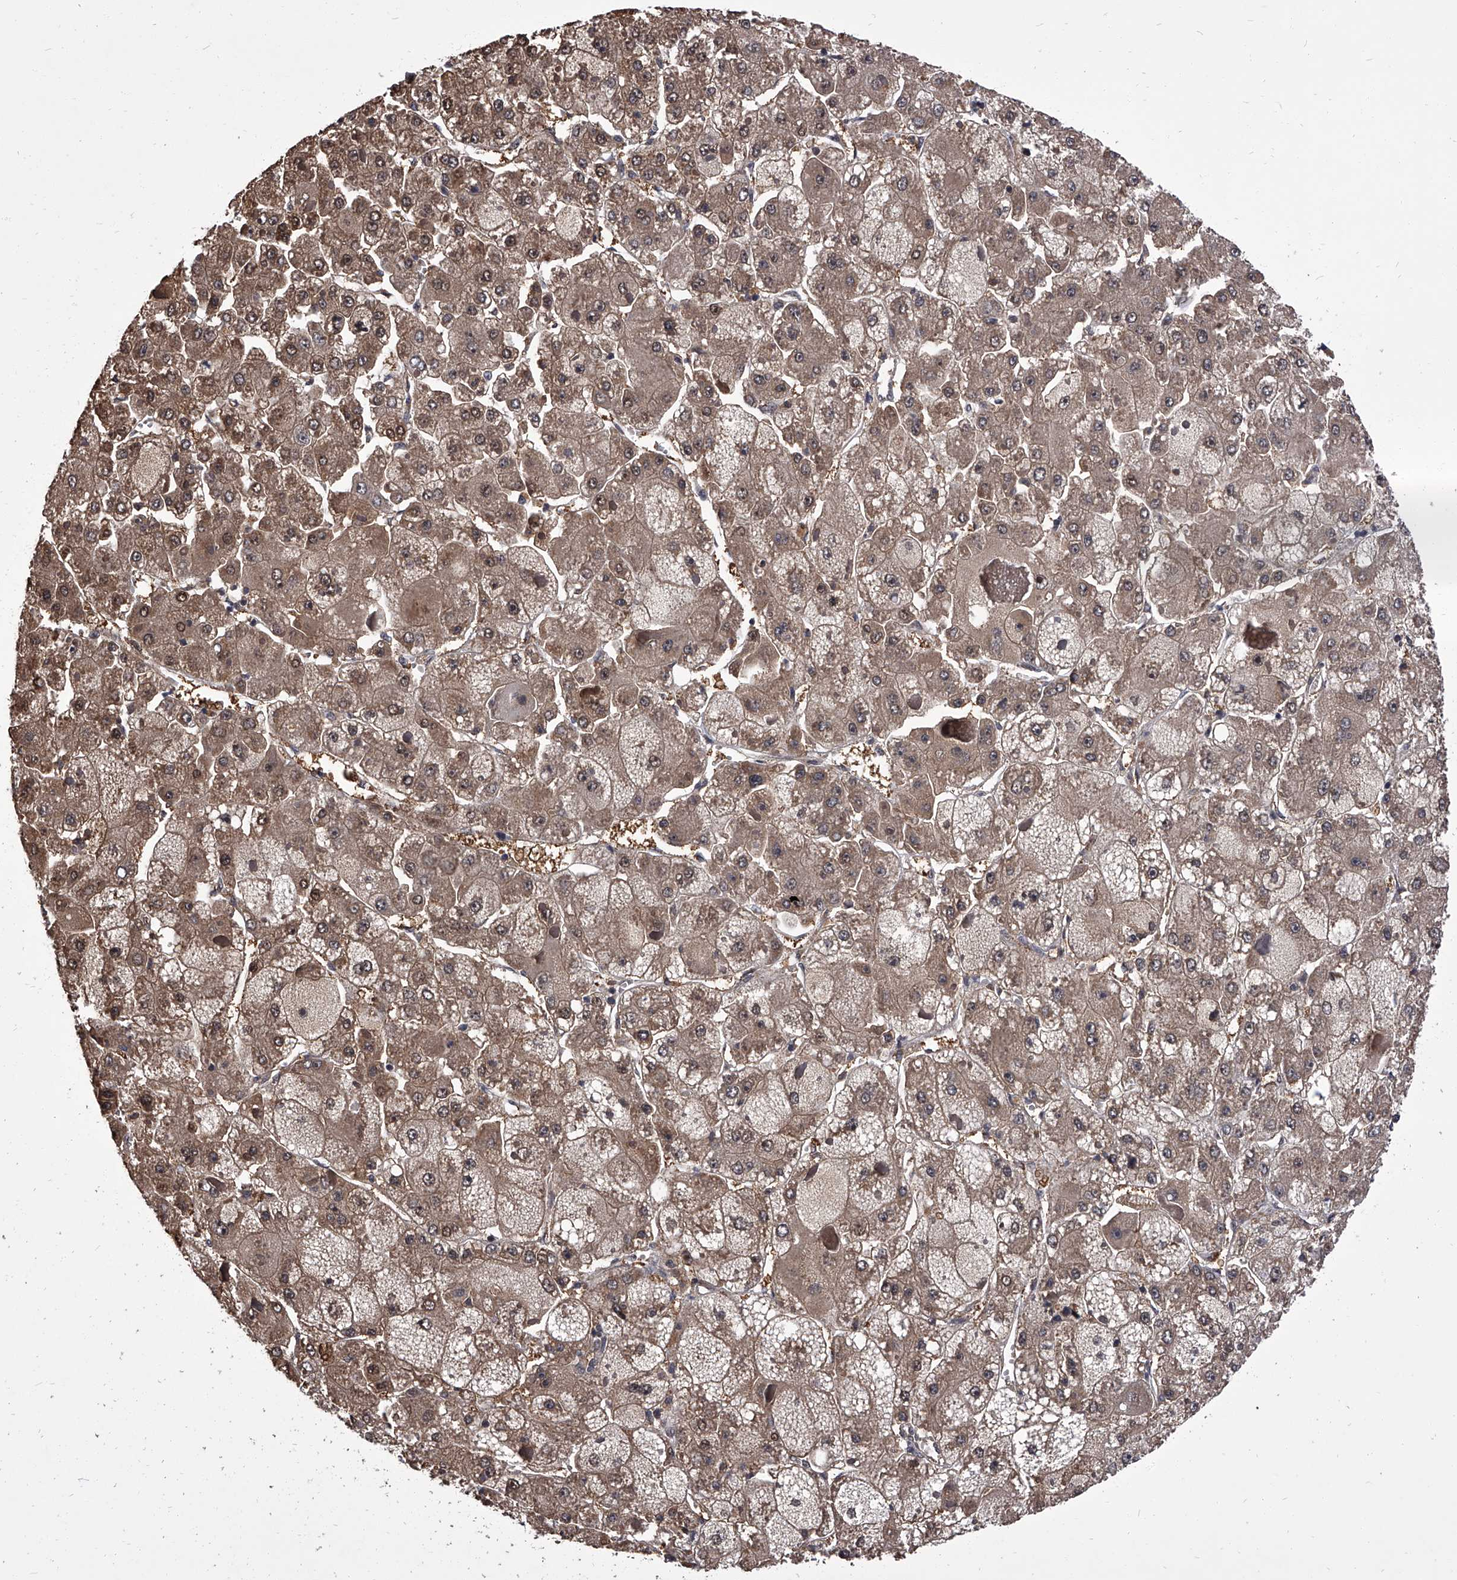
{"staining": {"intensity": "weak", "quantity": ">75%", "location": "cytoplasmic/membranous"}, "tissue": "liver cancer", "cell_type": "Tumor cells", "image_type": "cancer", "snomed": [{"axis": "morphology", "description": "Carcinoma, Hepatocellular, NOS"}, {"axis": "topography", "description": "Liver"}], "caption": "Immunohistochemical staining of liver cancer (hepatocellular carcinoma) reveals weak cytoplasmic/membranous protein expression in about >75% of tumor cells.", "gene": "SLC18B1", "patient": {"sex": "female", "age": 73}}